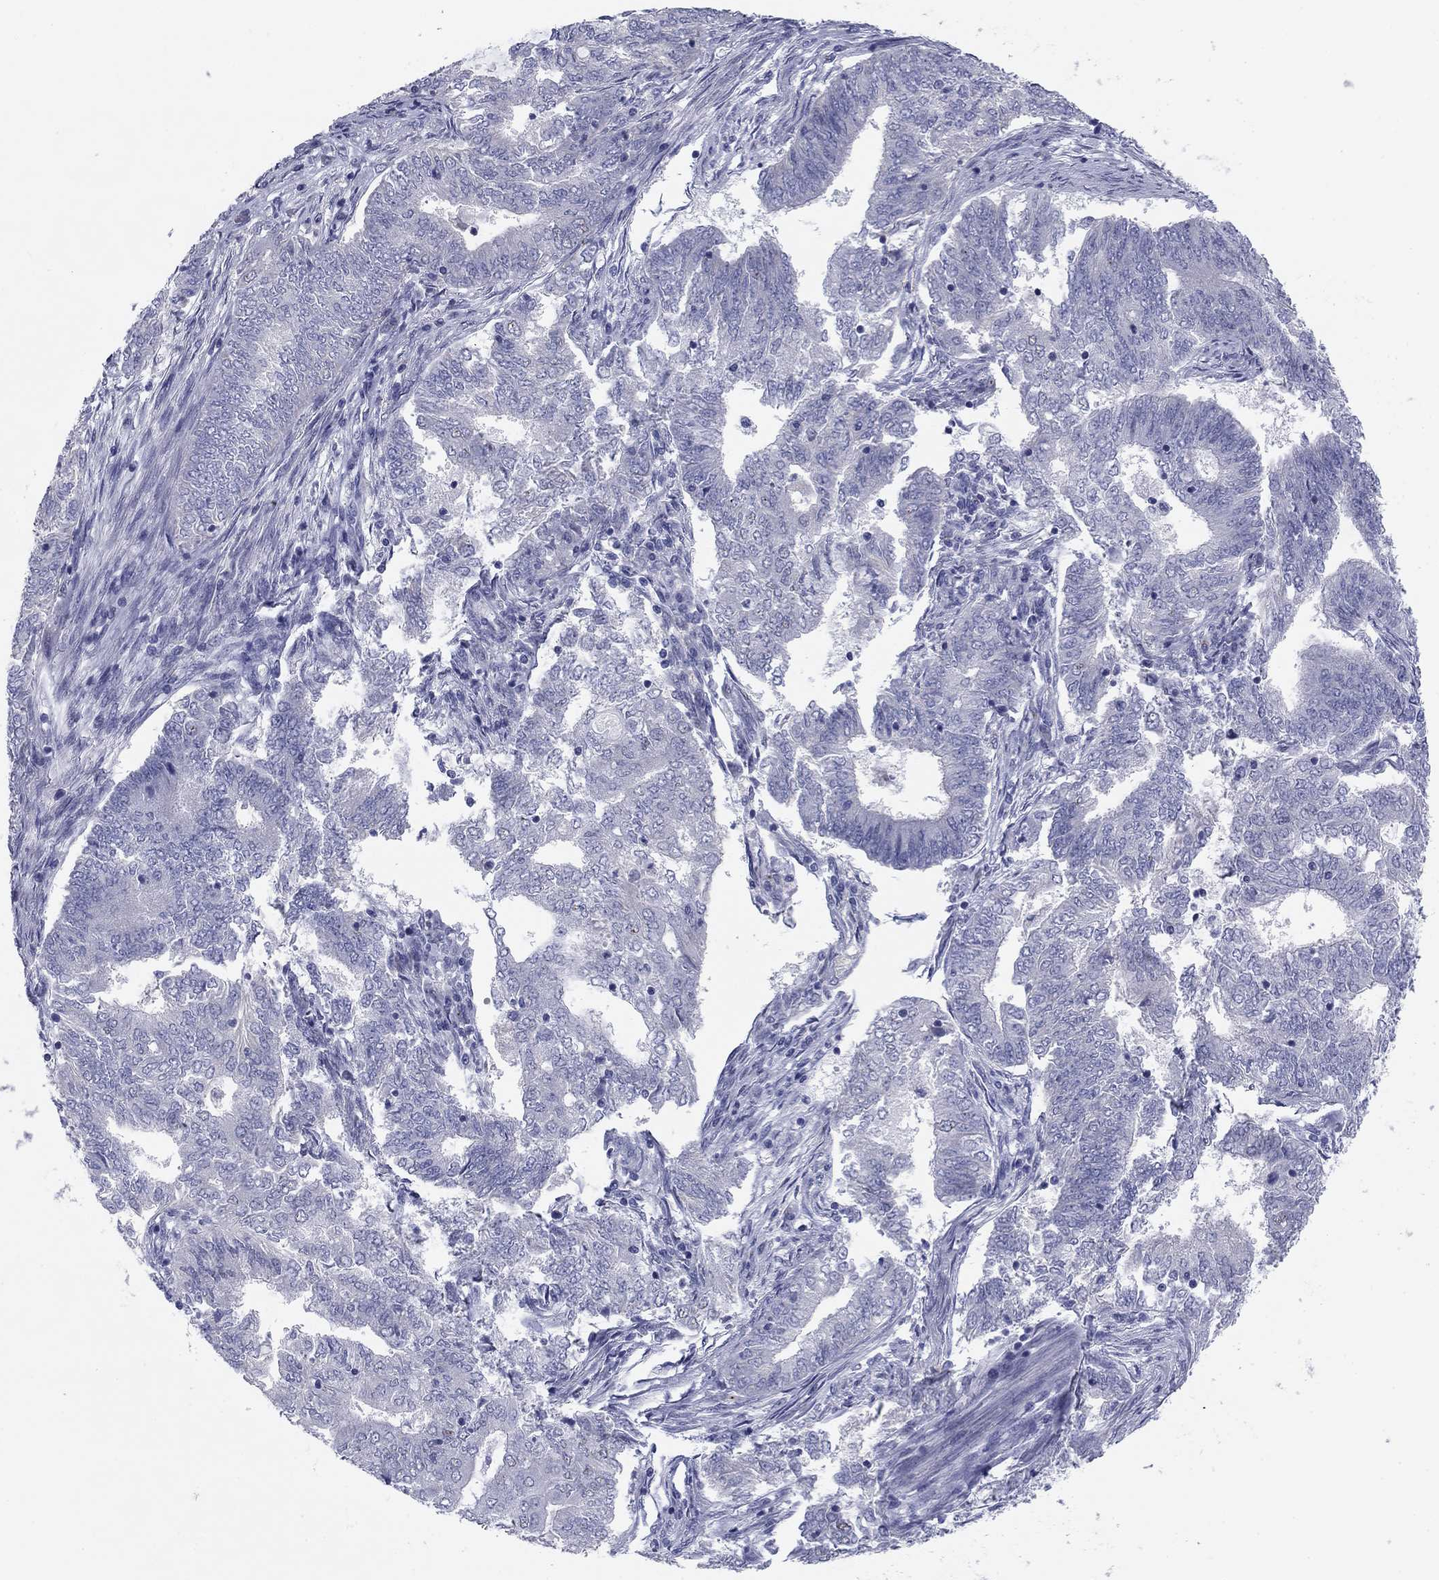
{"staining": {"intensity": "negative", "quantity": "none", "location": "none"}, "tissue": "endometrial cancer", "cell_type": "Tumor cells", "image_type": "cancer", "snomed": [{"axis": "morphology", "description": "Adenocarcinoma, NOS"}, {"axis": "topography", "description": "Endometrium"}], "caption": "A micrograph of human endometrial adenocarcinoma is negative for staining in tumor cells.", "gene": "SEPTIN3", "patient": {"sex": "female", "age": 62}}